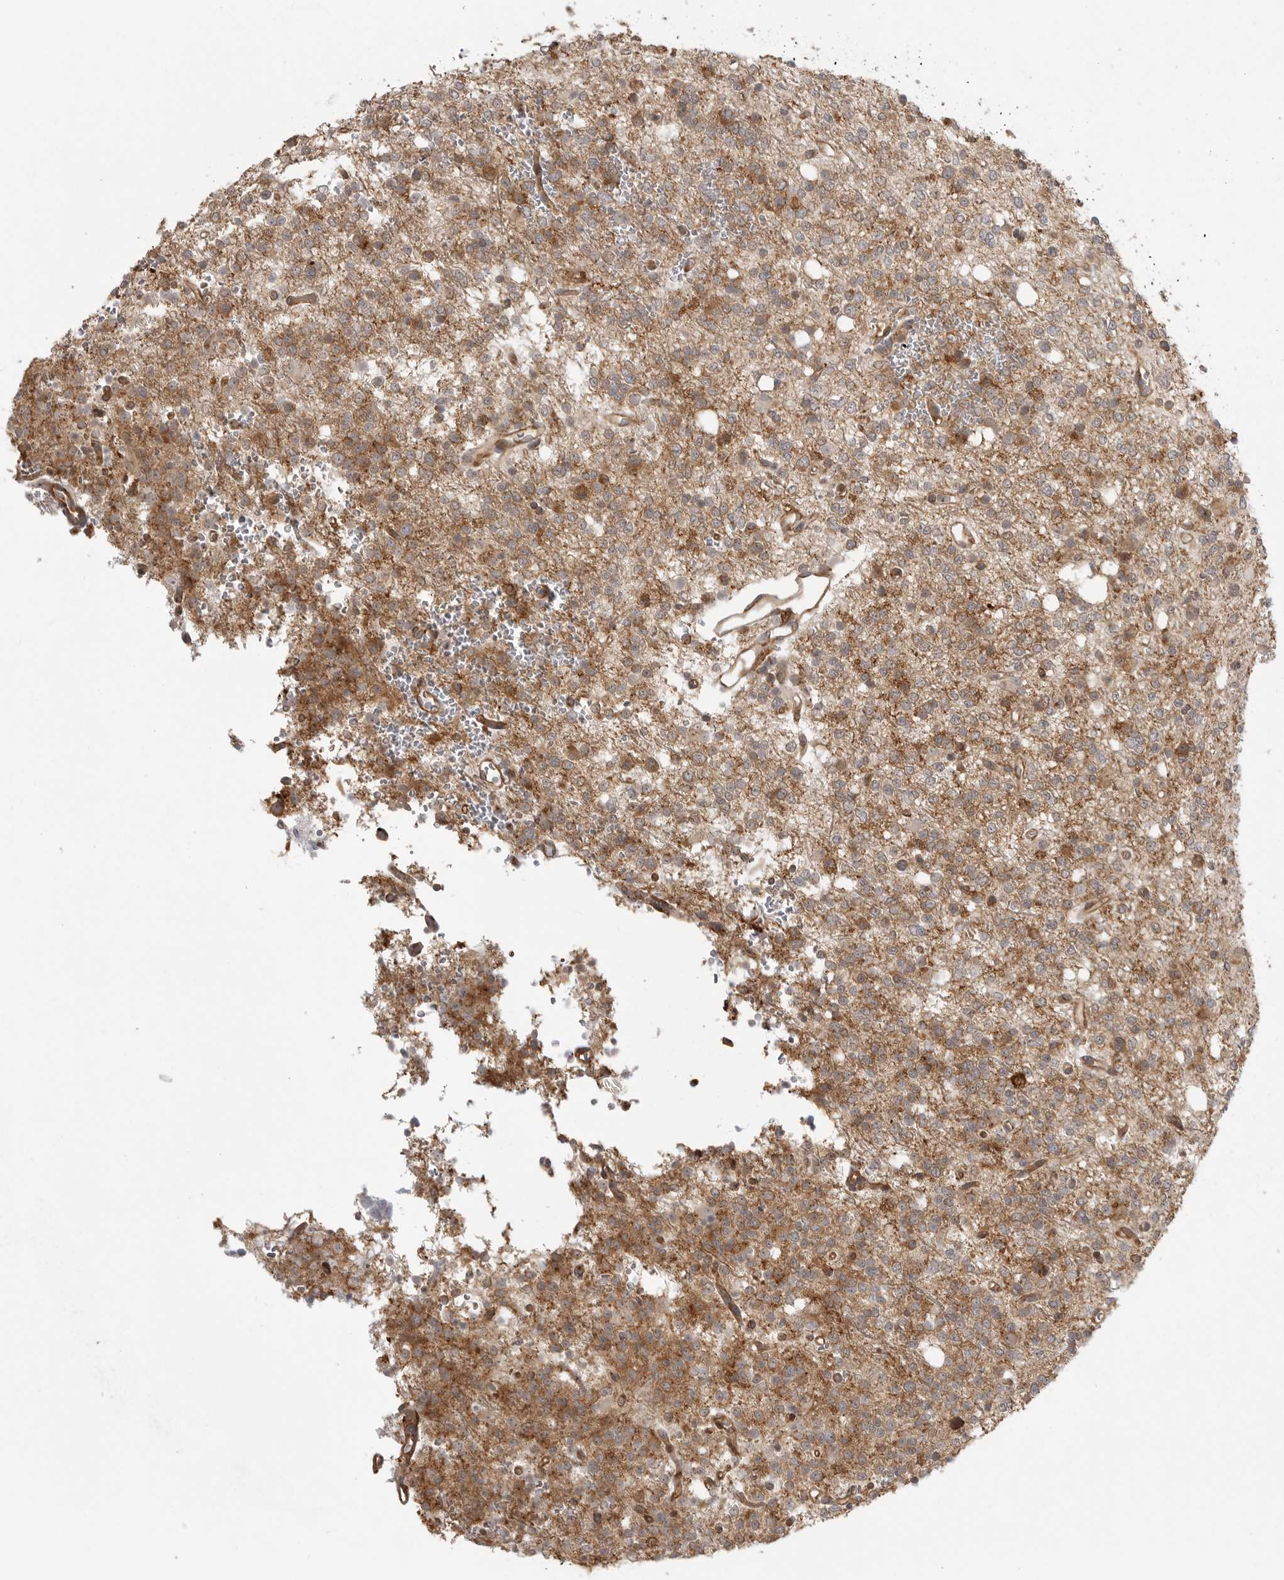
{"staining": {"intensity": "moderate", "quantity": ">75%", "location": "cytoplasmic/membranous"}, "tissue": "glioma", "cell_type": "Tumor cells", "image_type": "cancer", "snomed": [{"axis": "morphology", "description": "Glioma, malignant, High grade"}, {"axis": "topography", "description": "Brain"}], "caption": "Immunohistochemistry (IHC) (DAB) staining of human malignant high-grade glioma reveals moderate cytoplasmic/membranous protein expression in about >75% of tumor cells.", "gene": "FAT3", "patient": {"sex": "female", "age": 62}}